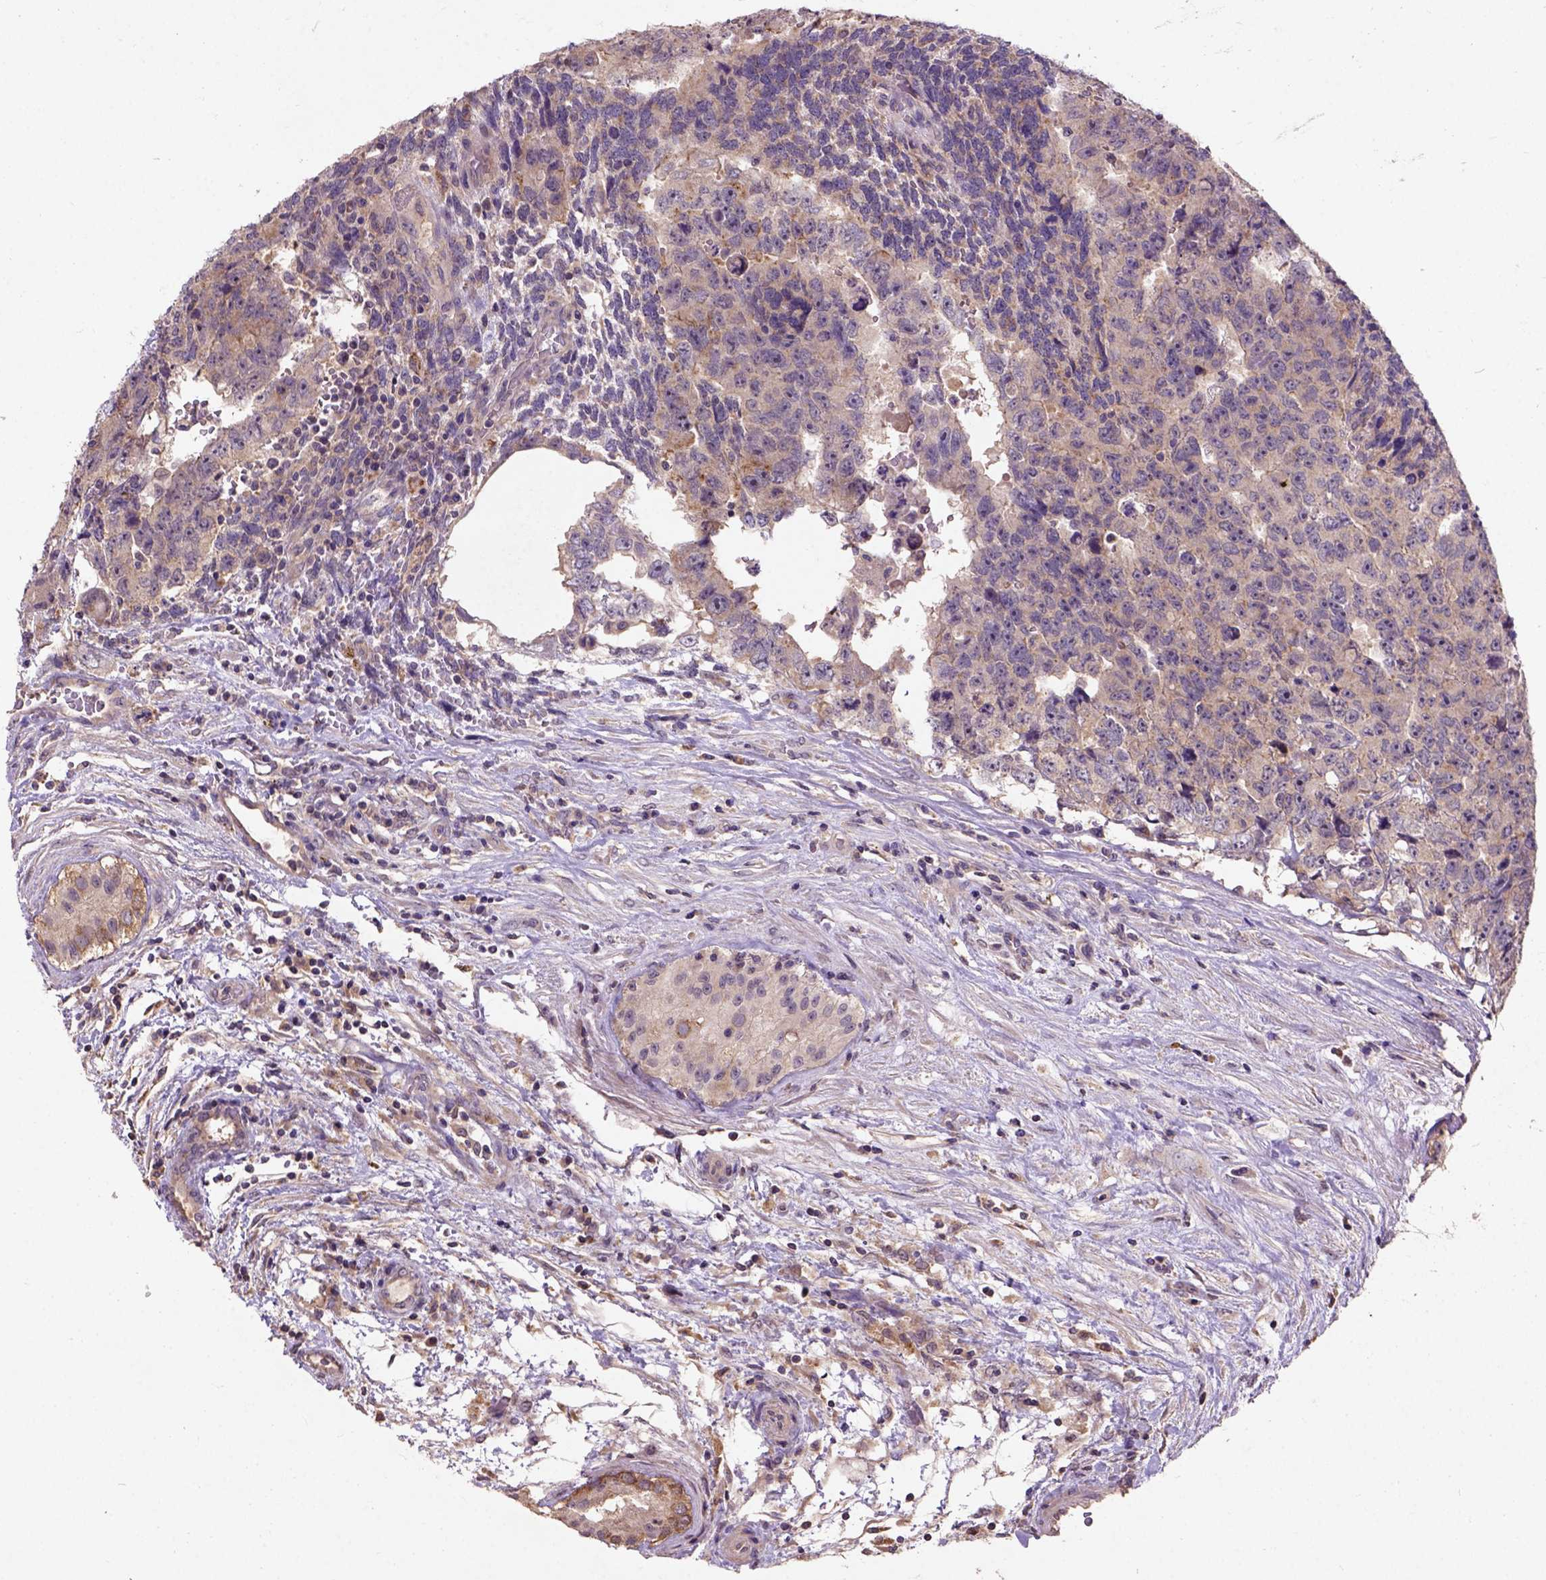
{"staining": {"intensity": "moderate", "quantity": ">75%", "location": "cytoplasmic/membranous"}, "tissue": "testis cancer", "cell_type": "Tumor cells", "image_type": "cancer", "snomed": [{"axis": "morphology", "description": "Carcinoma, Embryonal, NOS"}, {"axis": "topography", "description": "Testis"}], "caption": "DAB immunohistochemical staining of embryonal carcinoma (testis) demonstrates moderate cytoplasmic/membranous protein positivity in about >75% of tumor cells. (IHC, brightfield microscopy, high magnification).", "gene": "KBTBD8", "patient": {"sex": "male", "age": 24}}